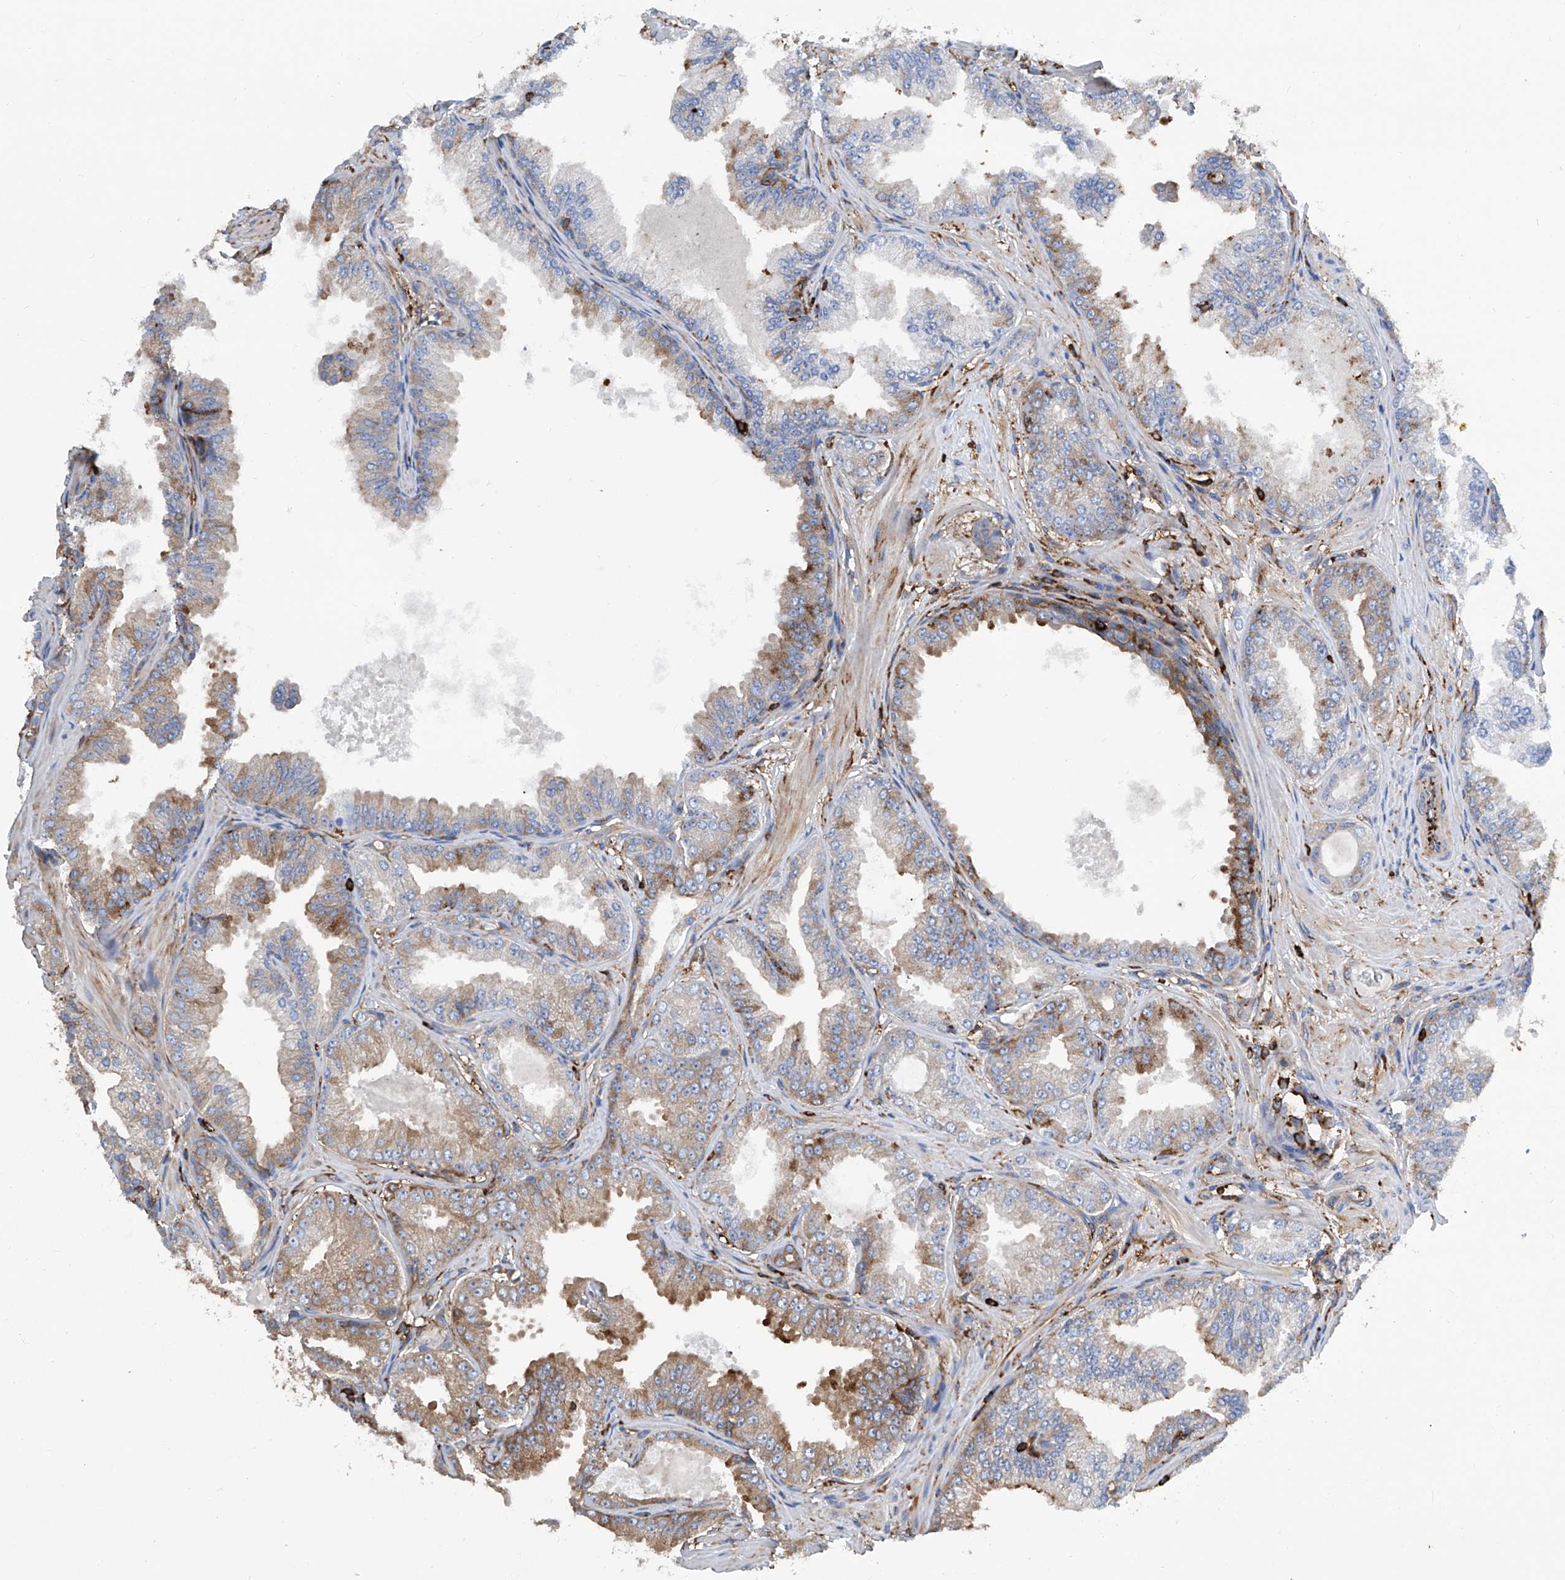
{"staining": {"intensity": "moderate", "quantity": "<25%", "location": "cytoplasmic/membranous"}, "tissue": "prostate cancer", "cell_type": "Tumor cells", "image_type": "cancer", "snomed": [{"axis": "morphology", "description": "Adenocarcinoma, Low grade"}, {"axis": "topography", "description": "Prostate"}], "caption": "Moderate cytoplasmic/membranous protein staining is seen in approximately <25% of tumor cells in prostate cancer (low-grade adenocarcinoma).", "gene": "ZNF484", "patient": {"sex": "male", "age": 63}}